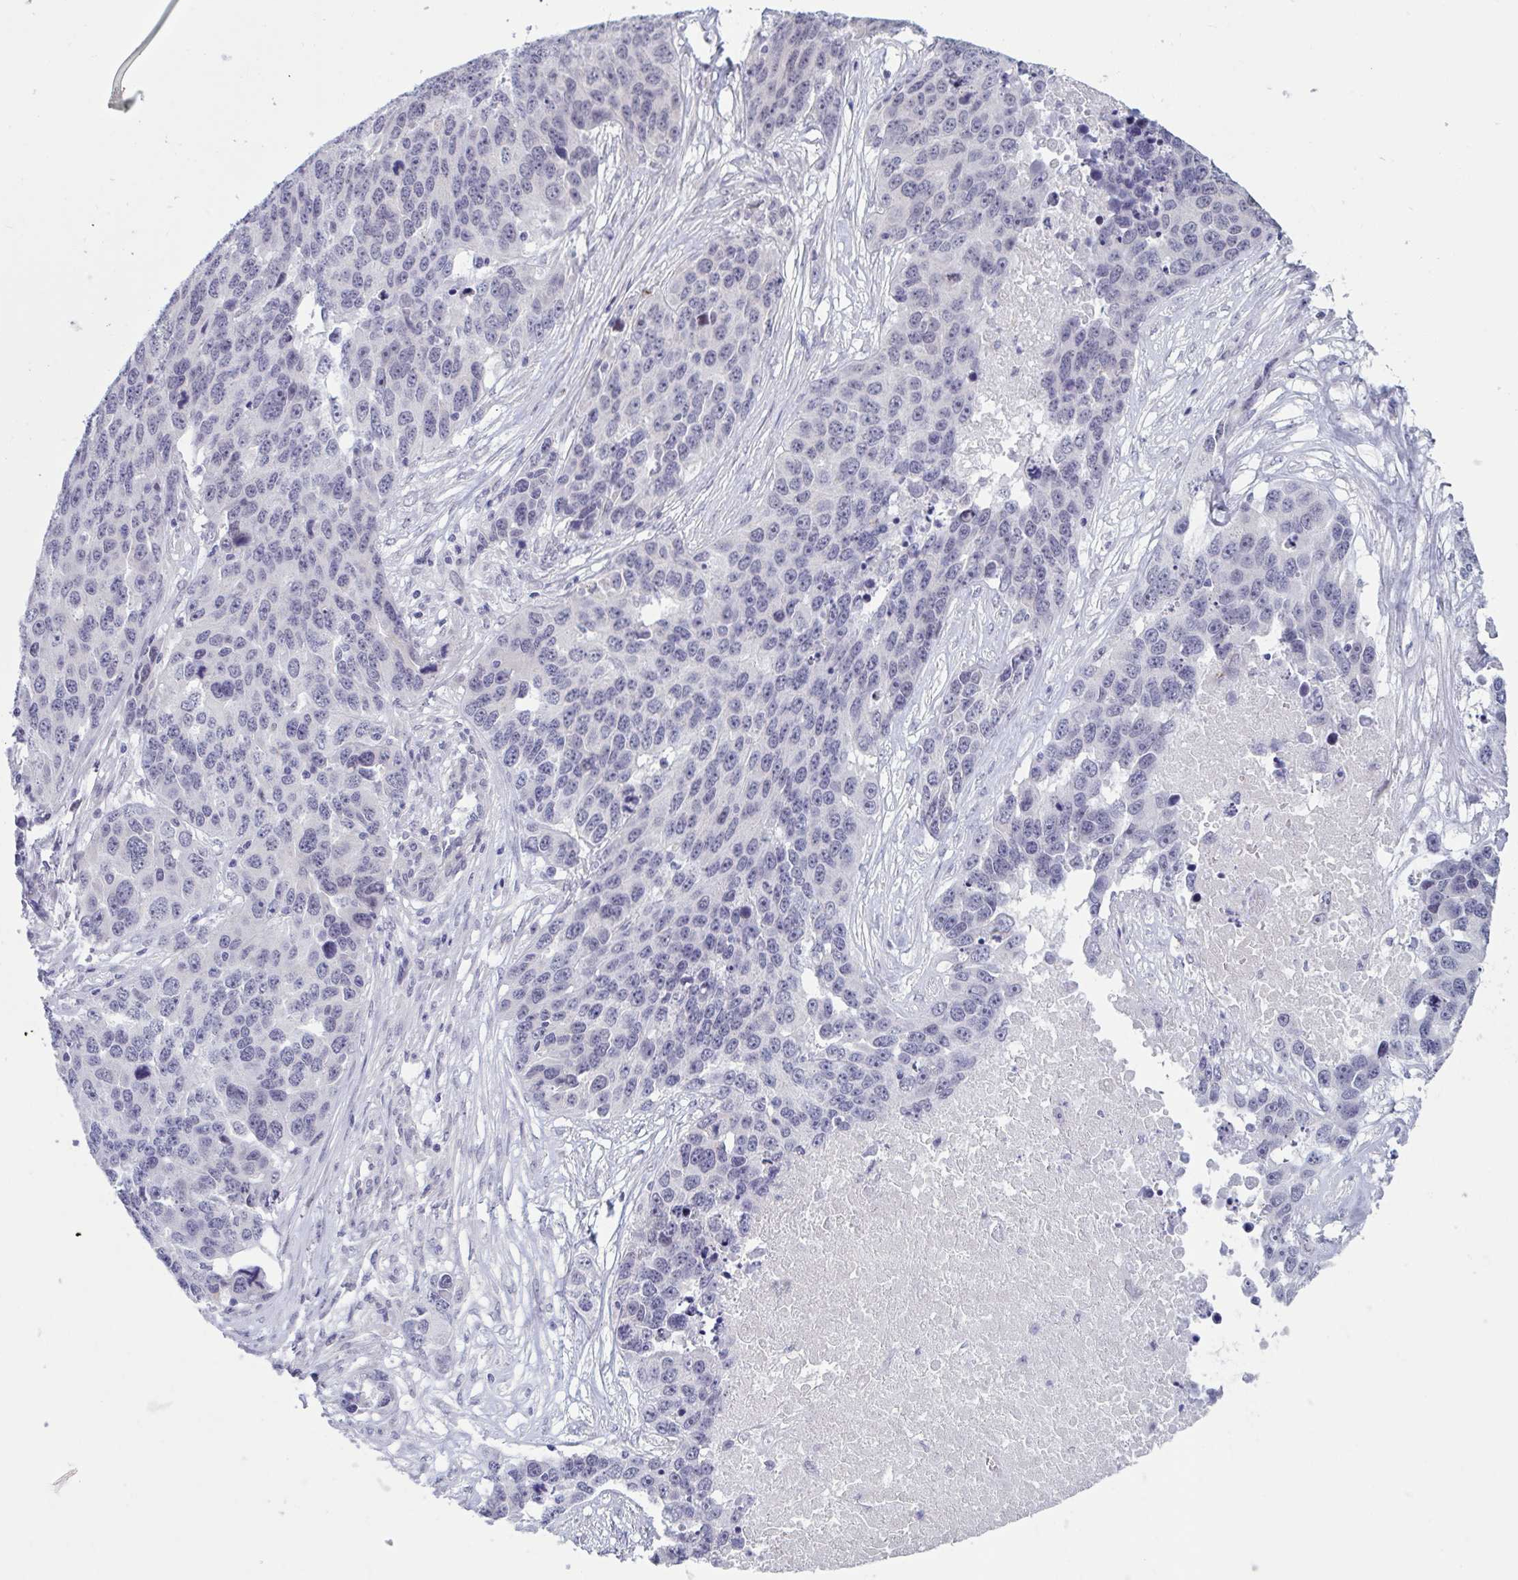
{"staining": {"intensity": "negative", "quantity": "none", "location": "none"}, "tissue": "ovarian cancer", "cell_type": "Tumor cells", "image_type": "cancer", "snomed": [{"axis": "morphology", "description": "Cystadenocarcinoma, serous, NOS"}, {"axis": "topography", "description": "Ovary"}], "caption": "This is an IHC photomicrograph of serous cystadenocarcinoma (ovarian). There is no expression in tumor cells.", "gene": "TCEAL8", "patient": {"sex": "female", "age": 76}}